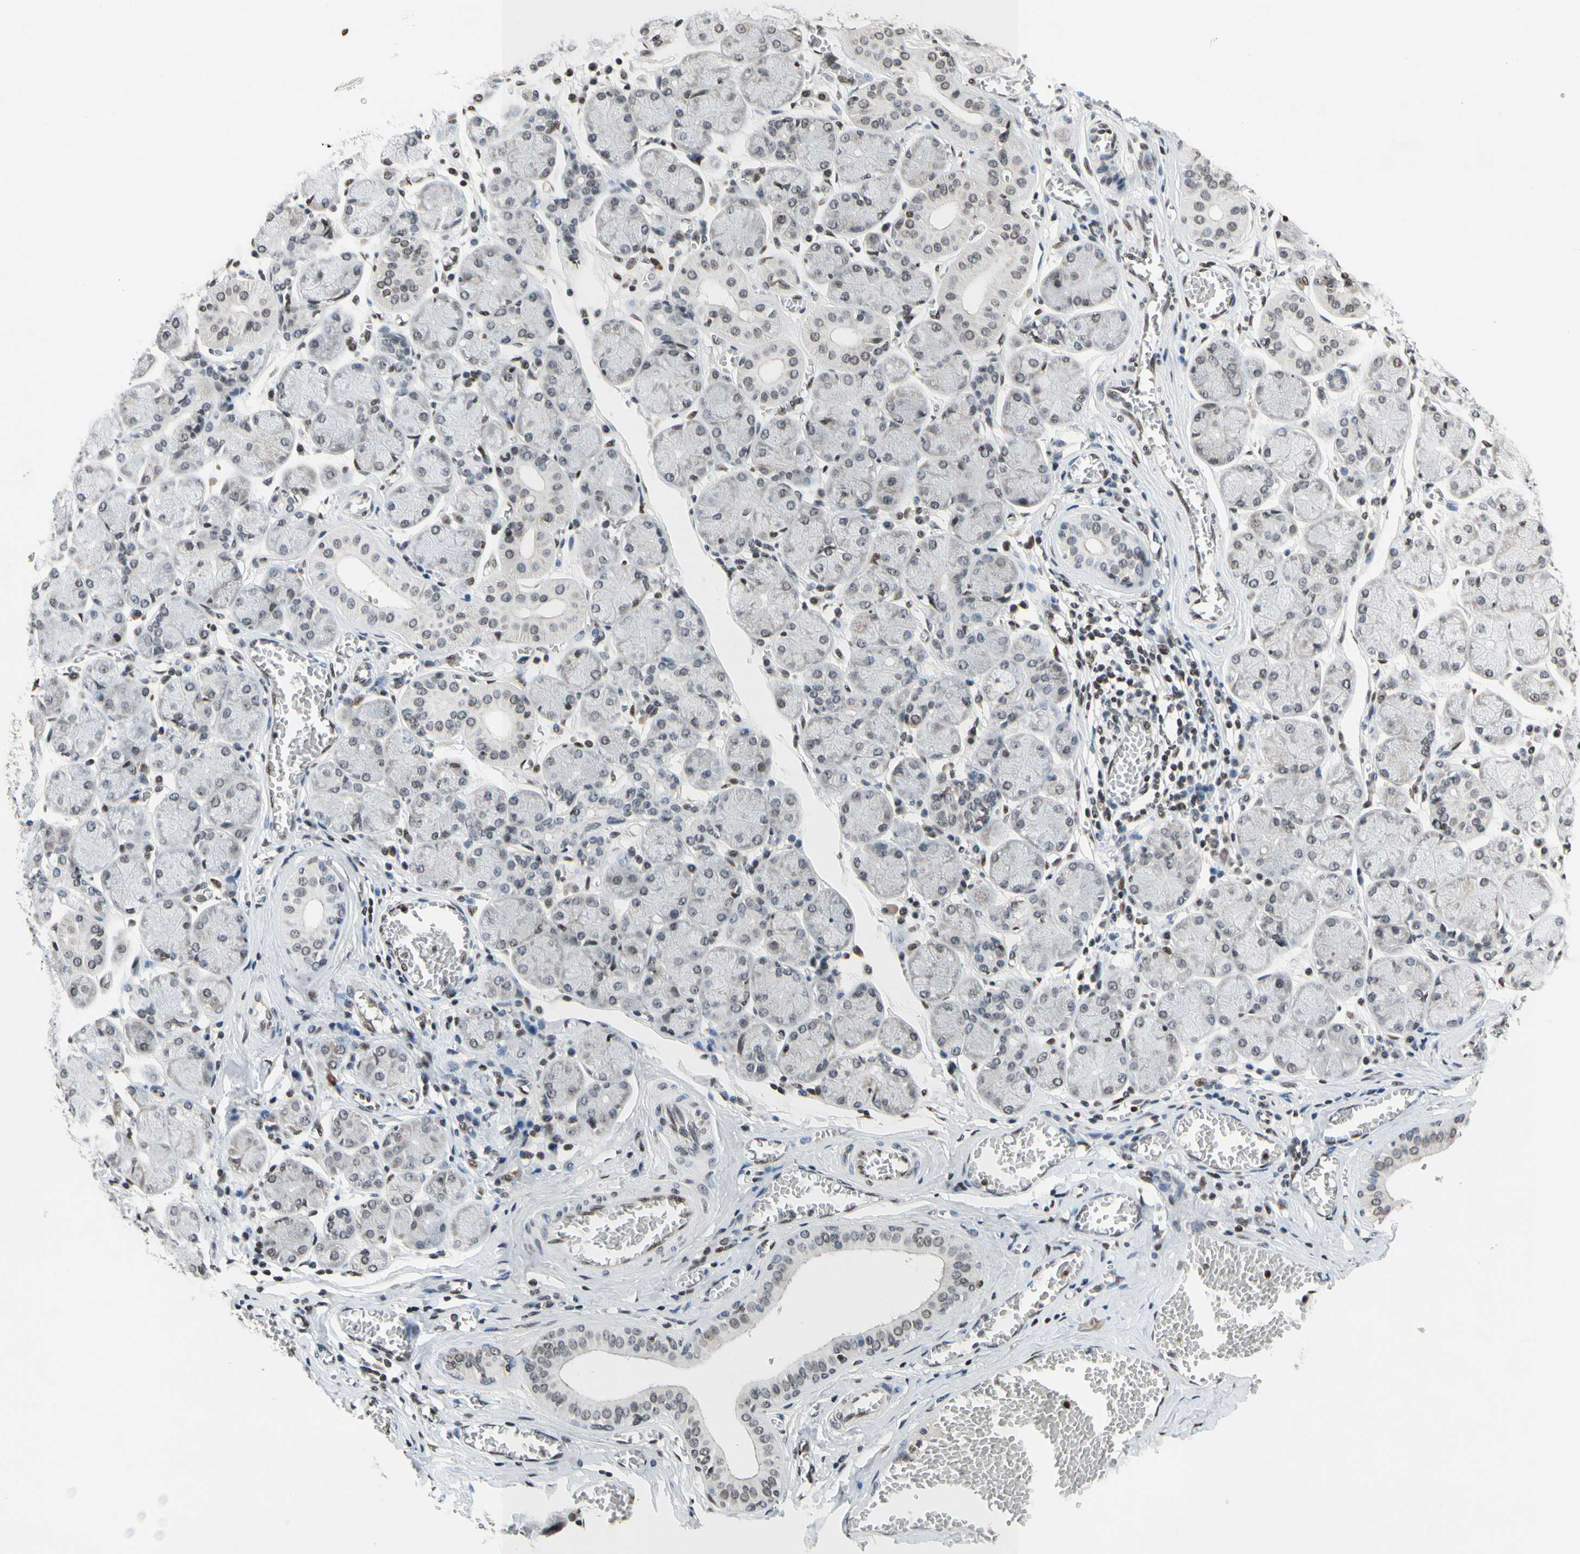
{"staining": {"intensity": "weak", "quantity": "25%-75%", "location": "cytoplasmic/membranous,nuclear"}, "tissue": "salivary gland", "cell_type": "Glandular cells", "image_type": "normal", "snomed": [{"axis": "morphology", "description": "Normal tissue, NOS"}, {"axis": "topography", "description": "Salivary gland"}], "caption": "The micrograph displays immunohistochemical staining of normal salivary gland. There is weak cytoplasmic/membranous,nuclear positivity is seen in about 25%-75% of glandular cells.", "gene": "RECQL", "patient": {"sex": "female", "age": 24}}